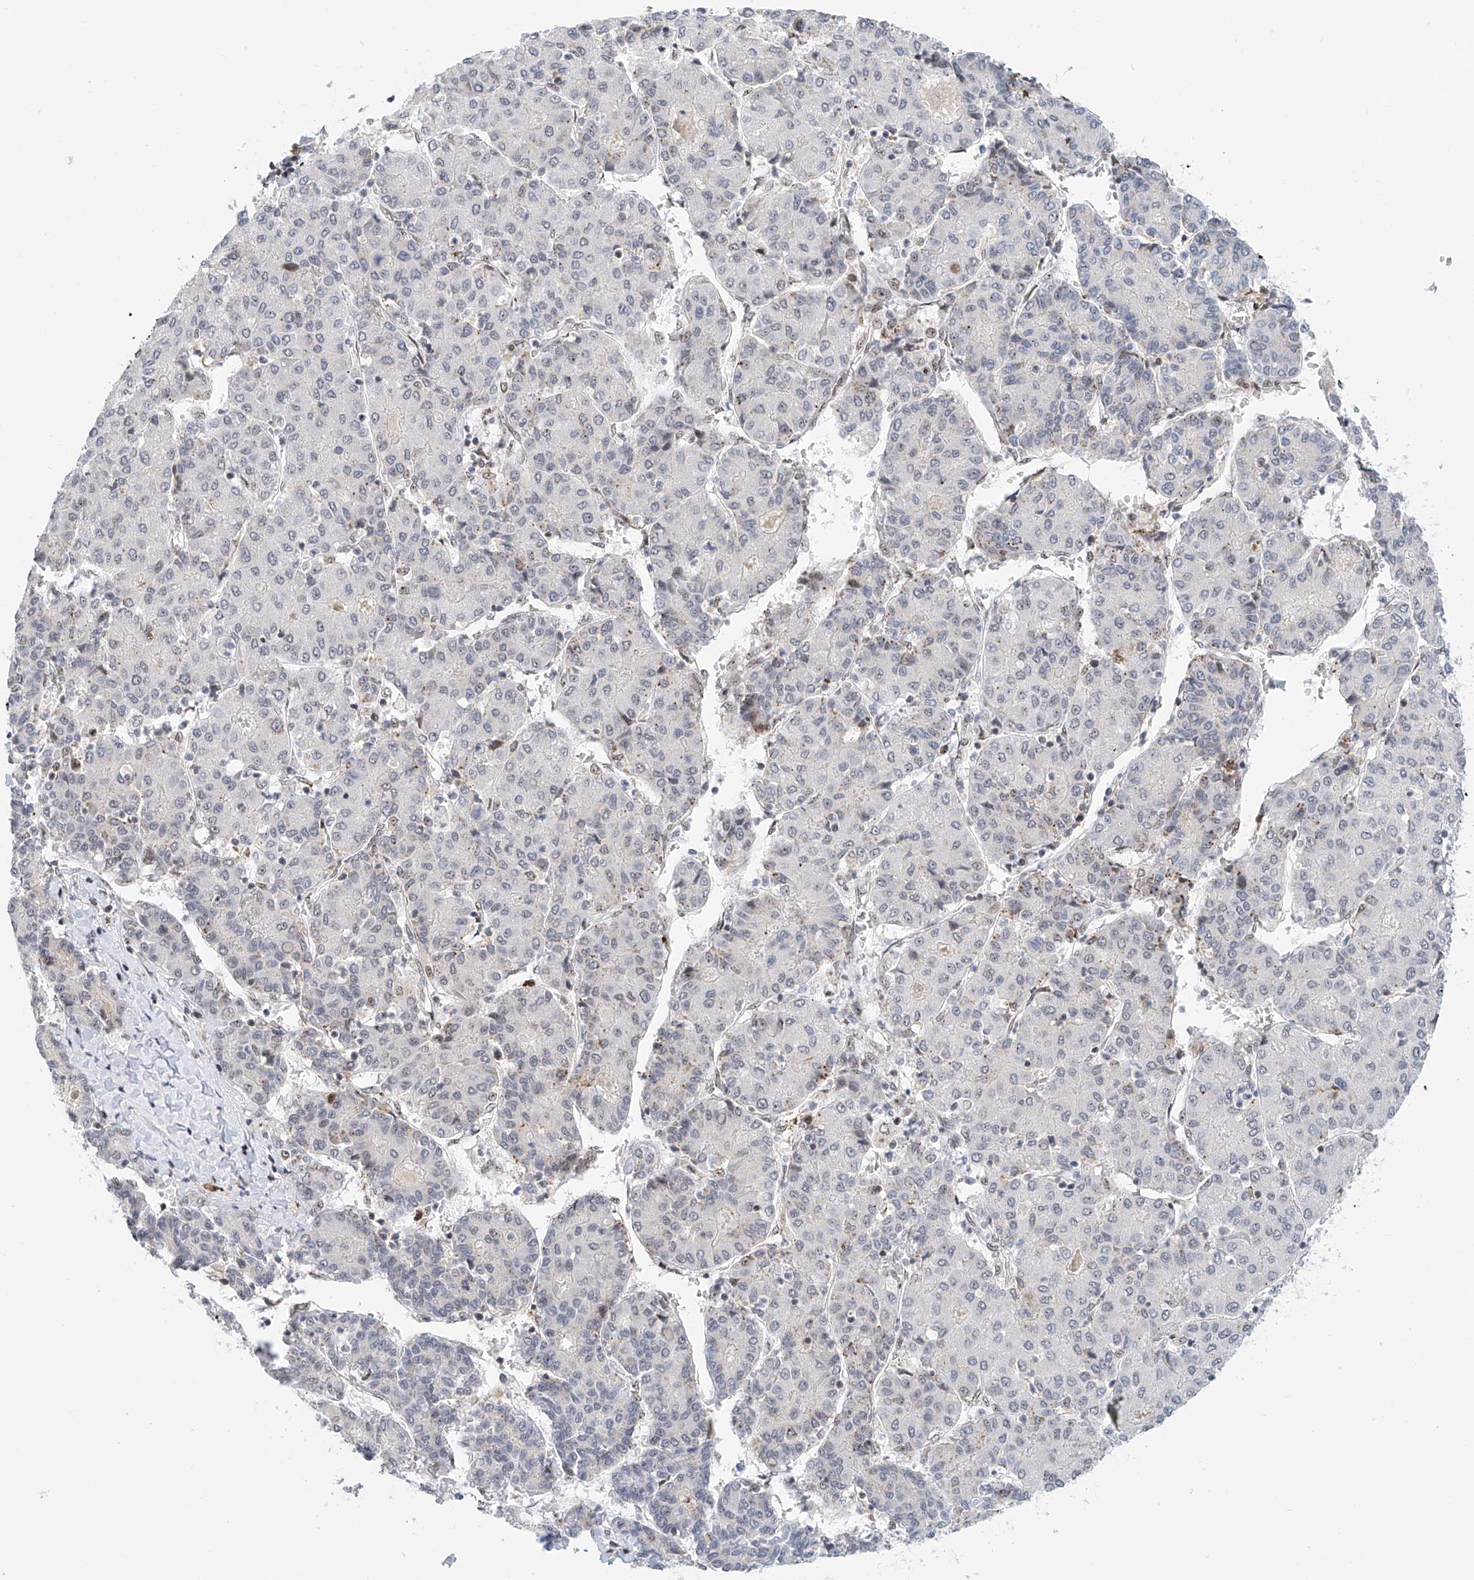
{"staining": {"intensity": "negative", "quantity": "none", "location": "none"}, "tissue": "liver cancer", "cell_type": "Tumor cells", "image_type": "cancer", "snomed": [{"axis": "morphology", "description": "Carcinoma, Hepatocellular, NOS"}, {"axis": "topography", "description": "Liver"}], "caption": "IHC of human liver cancer (hepatocellular carcinoma) exhibits no expression in tumor cells.", "gene": "PRUNE2", "patient": {"sex": "male", "age": 65}}